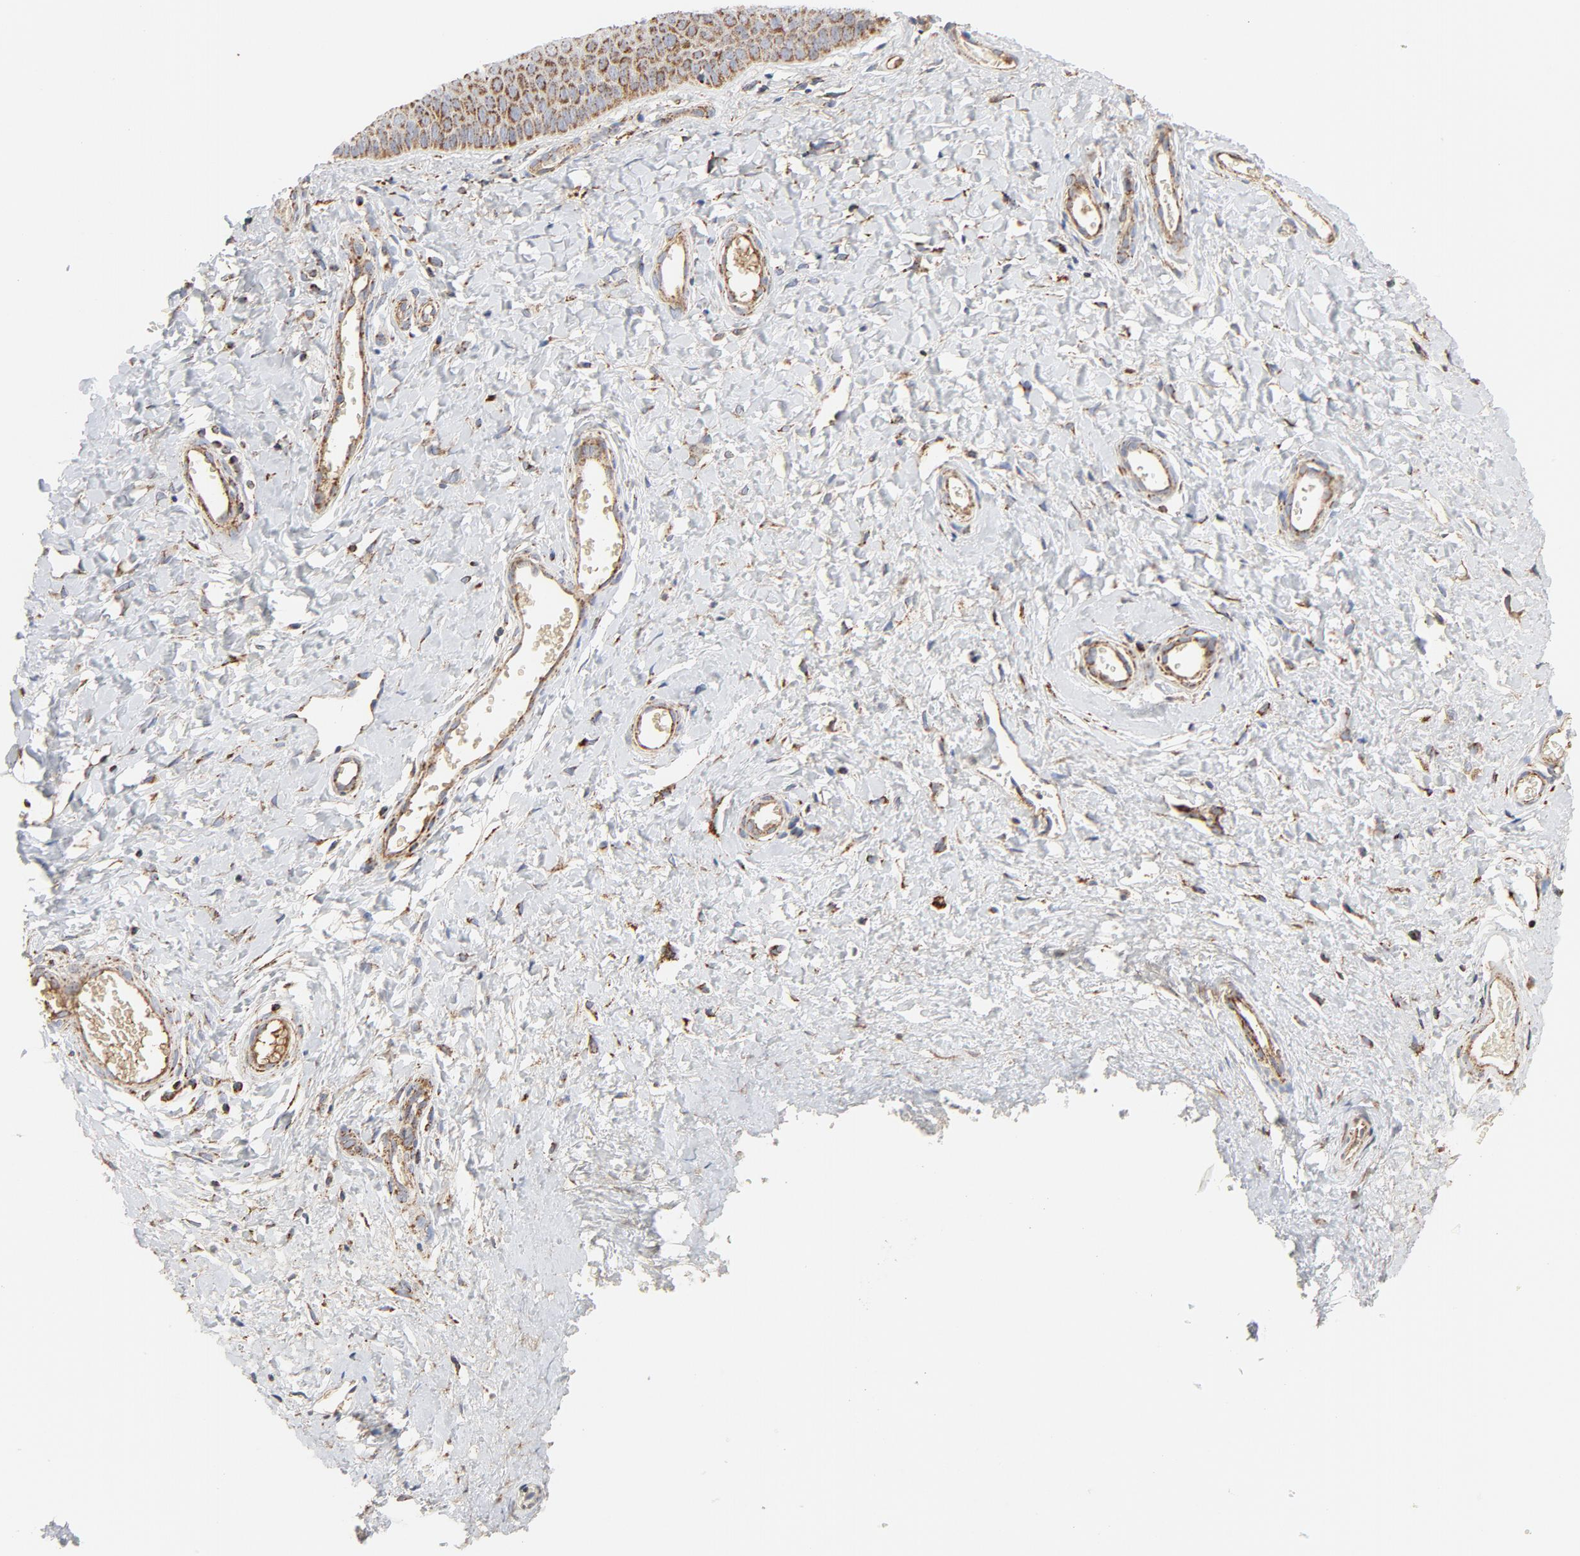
{"staining": {"intensity": "strong", "quantity": ">75%", "location": "cytoplasmic/membranous"}, "tissue": "cervix", "cell_type": "Glandular cells", "image_type": "normal", "snomed": [{"axis": "morphology", "description": "Normal tissue, NOS"}, {"axis": "topography", "description": "Cervix"}], "caption": "This is a photomicrograph of IHC staining of benign cervix, which shows strong positivity in the cytoplasmic/membranous of glandular cells.", "gene": "PCNX4", "patient": {"sex": "female", "age": 55}}